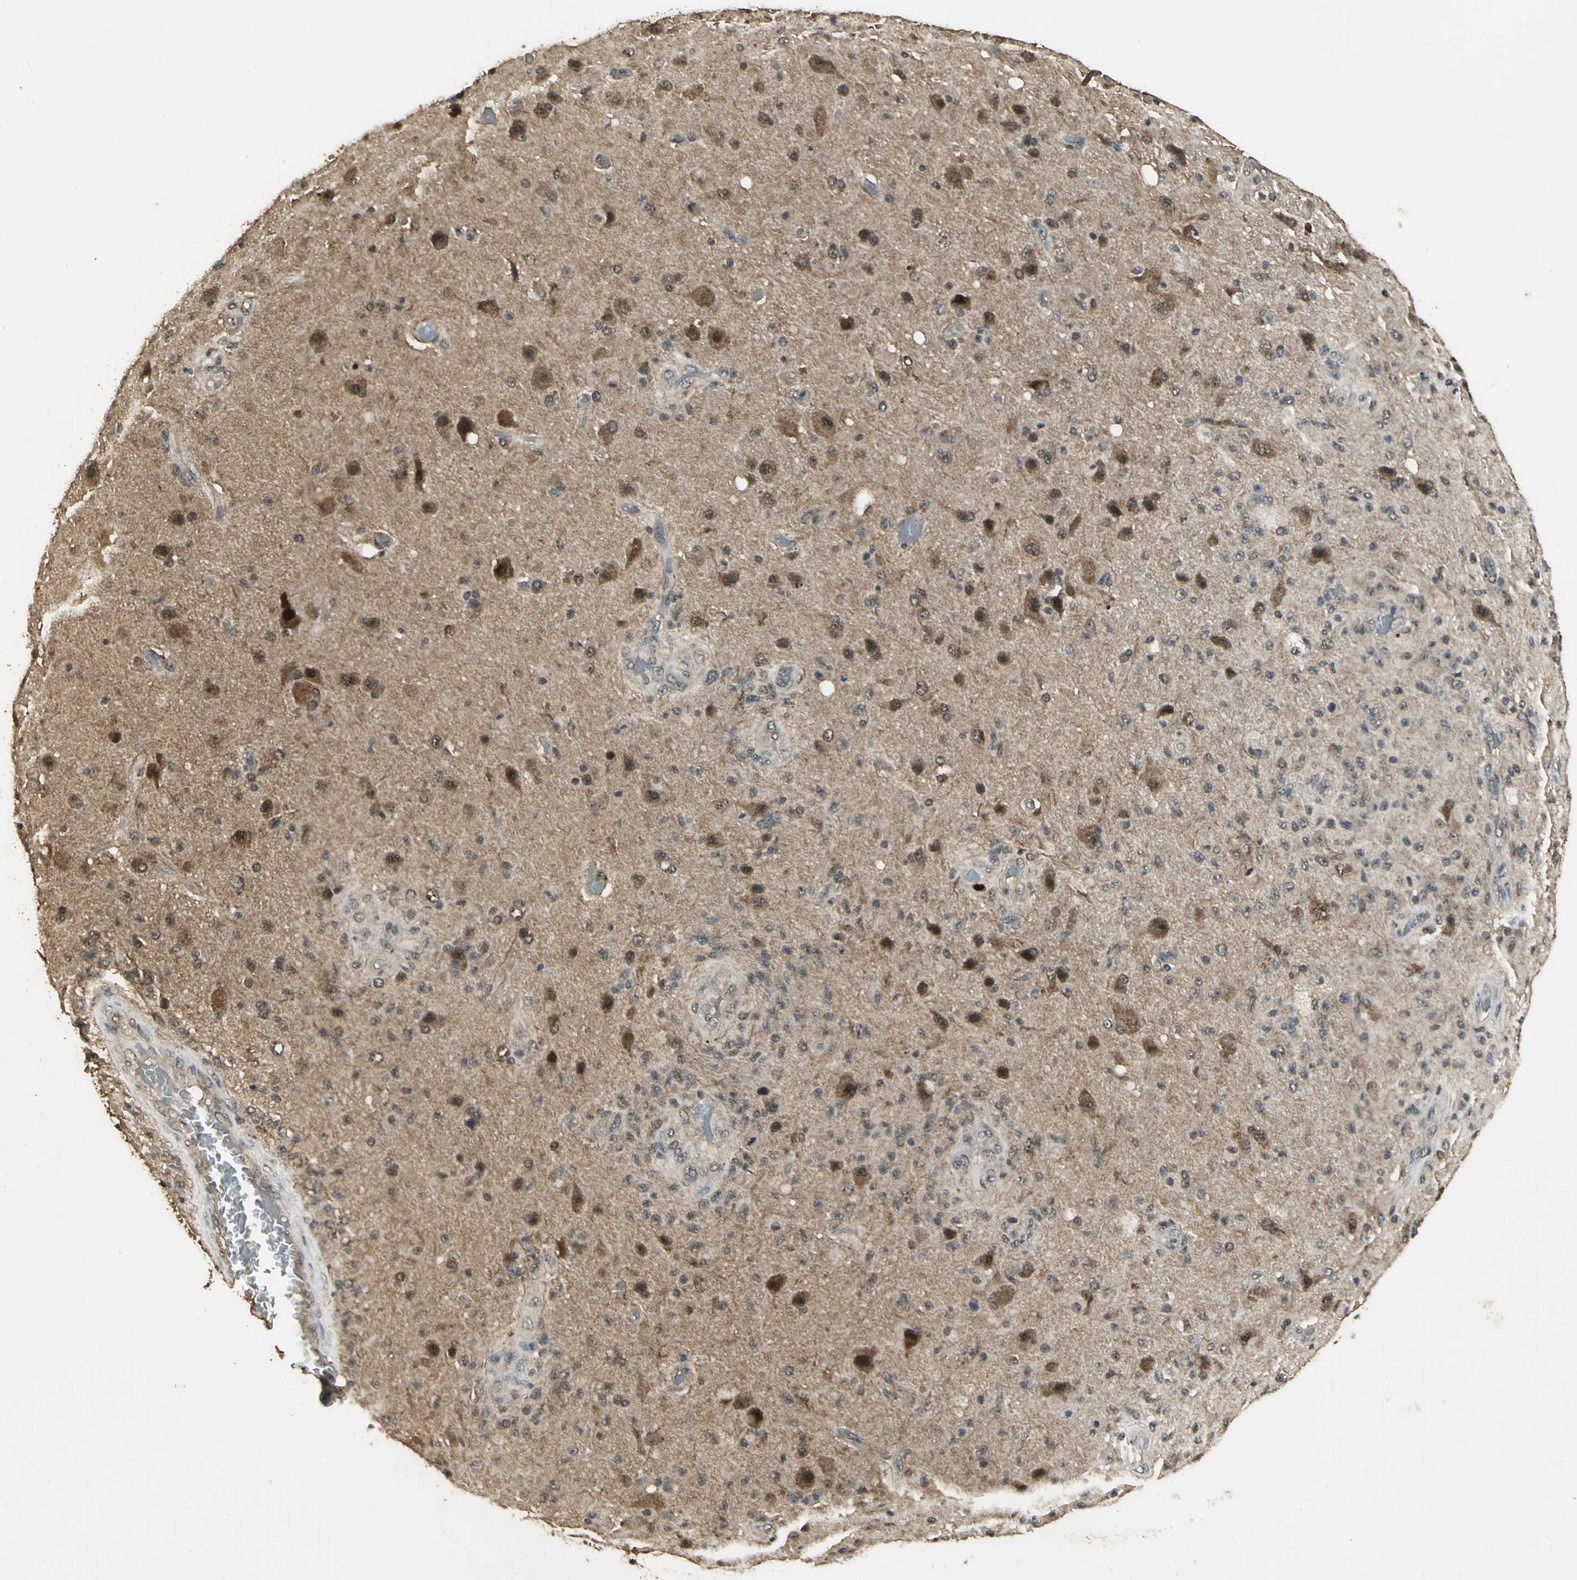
{"staining": {"intensity": "moderate", "quantity": ">75%", "location": "cytoplasmic/membranous"}, "tissue": "glioma", "cell_type": "Tumor cells", "image_type": "cancer", "snomed": [{"axis": "morphology", "description": "Normal tissue, NOS"}, {"axis": "morphology", "description": "Glioma, malignant, High grade"}, {"axis": "topography", "description": "Cerebral cortex"}], "caption": "Immunohistochemistry (IHC) (DAB) staining of glioma displays moderate cytoplasmic/membranous protein positivity in approximately >75% of tumor cells. The protein of interest is stained brown, and the nuclei are stained in blue (DAB (3,3'-diaminobenzidine) IHC with brightfield microscopy, high magnification).", "gene": "UCHL5", "patient": {"sex": "male", "age": 77}}